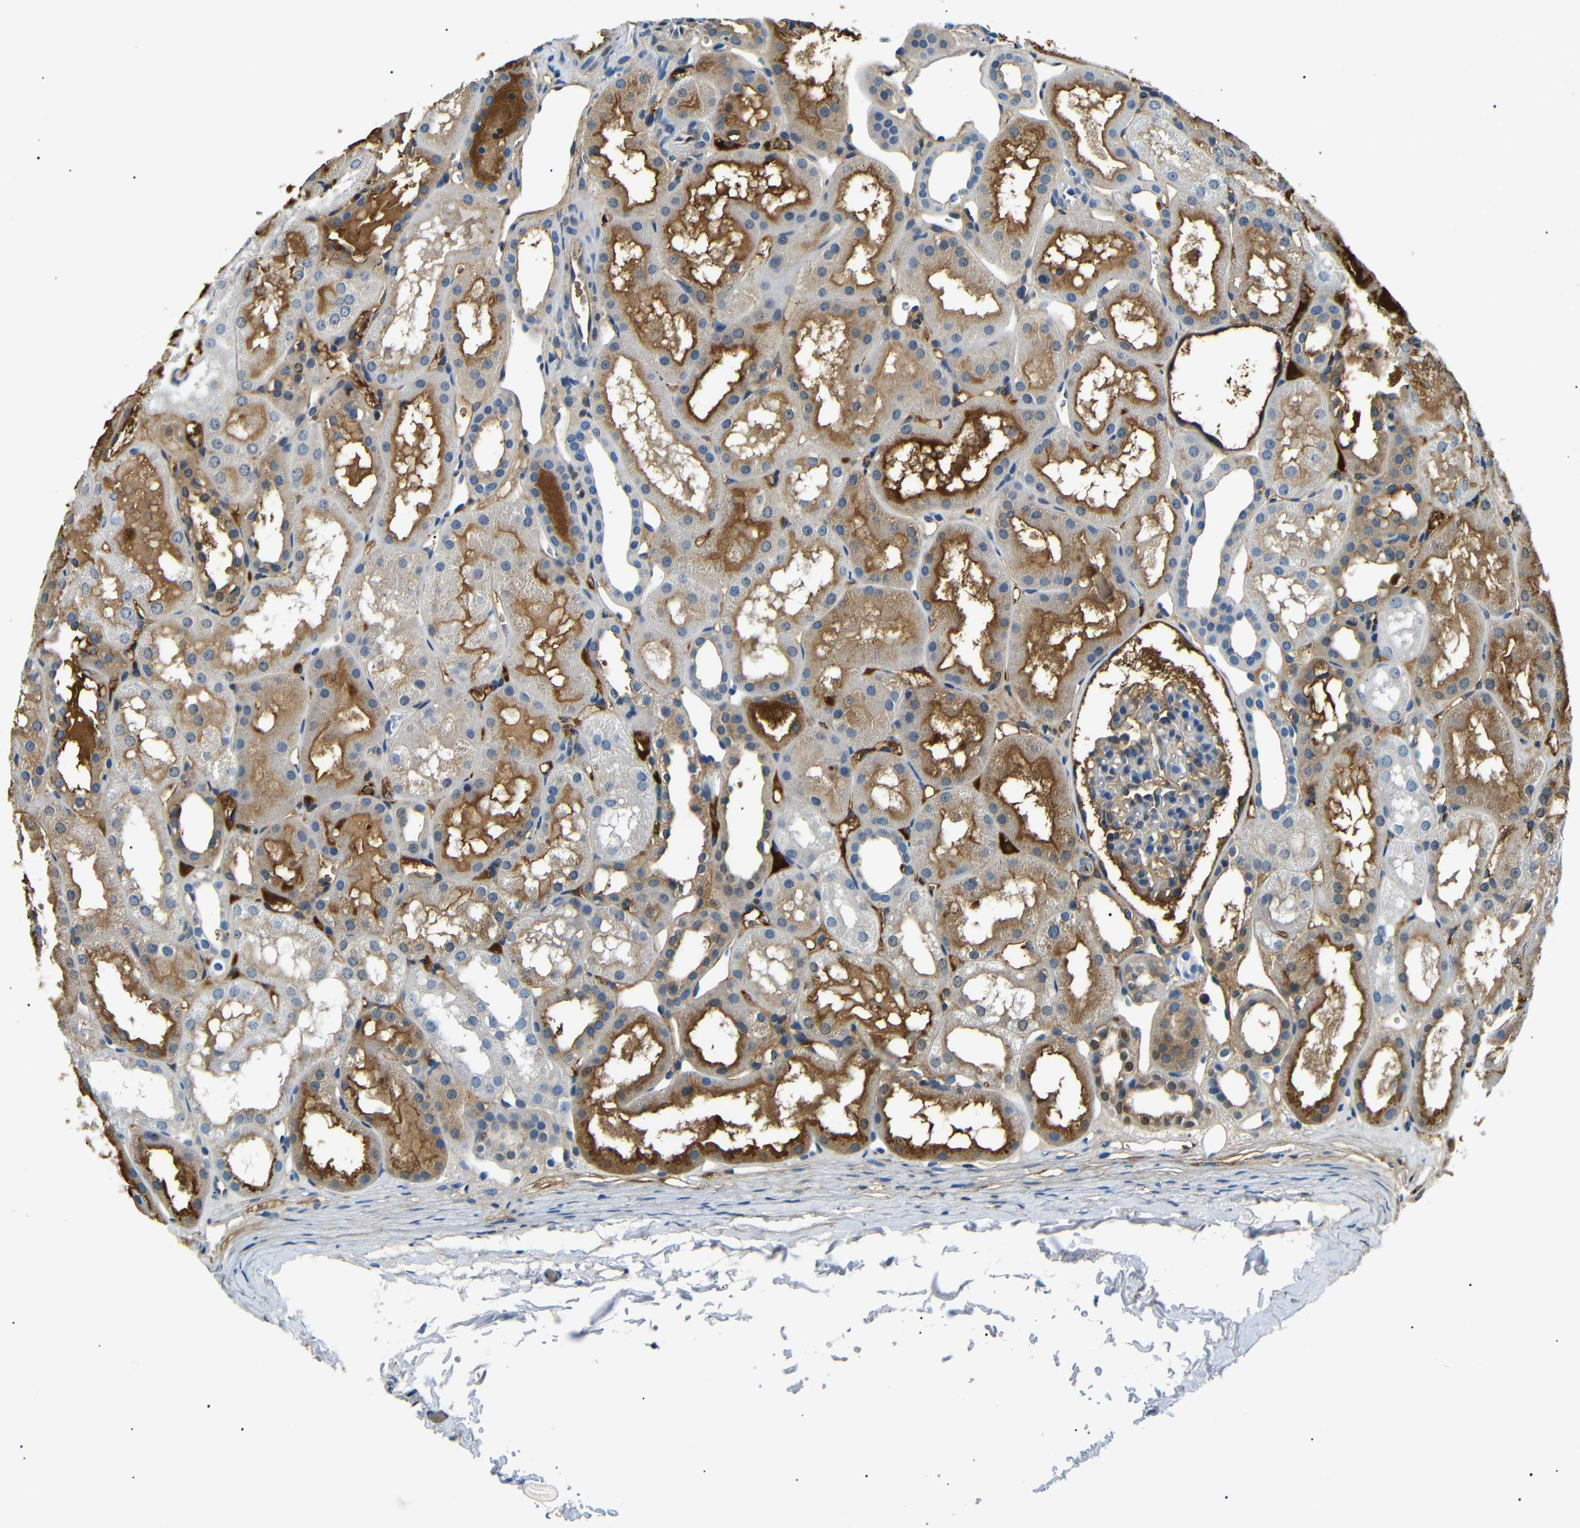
{"staining": {"intensity": "moderate", "quantity": "25%-75%", "location": "cytoplasmic/membranous"}, "tissue": "kidney", "cell_type": "Cells in glomeruli", "image_type": "normal", "snomed": [{"axis": "morphology", "description": "Normal tissue, NOS"}, {"axis": "topography", "description": "Kidney"}, {"axis": "topography", "description": "Urinary bladder"}], "caption": "High-magnification brightfield microscopy of benign kidney stained with DAB (brown) and counterstained with hematoxylin (blue). cells in glomeruli exhibit moderate cytoplasmic/membranous positivity is appreciated in about25%-75% of cells. The protein of interest is shown in brown color, while the nuclei are stained blue.", "gene": "LHCGR", "patient": {"sex": "male", "age": 16}}